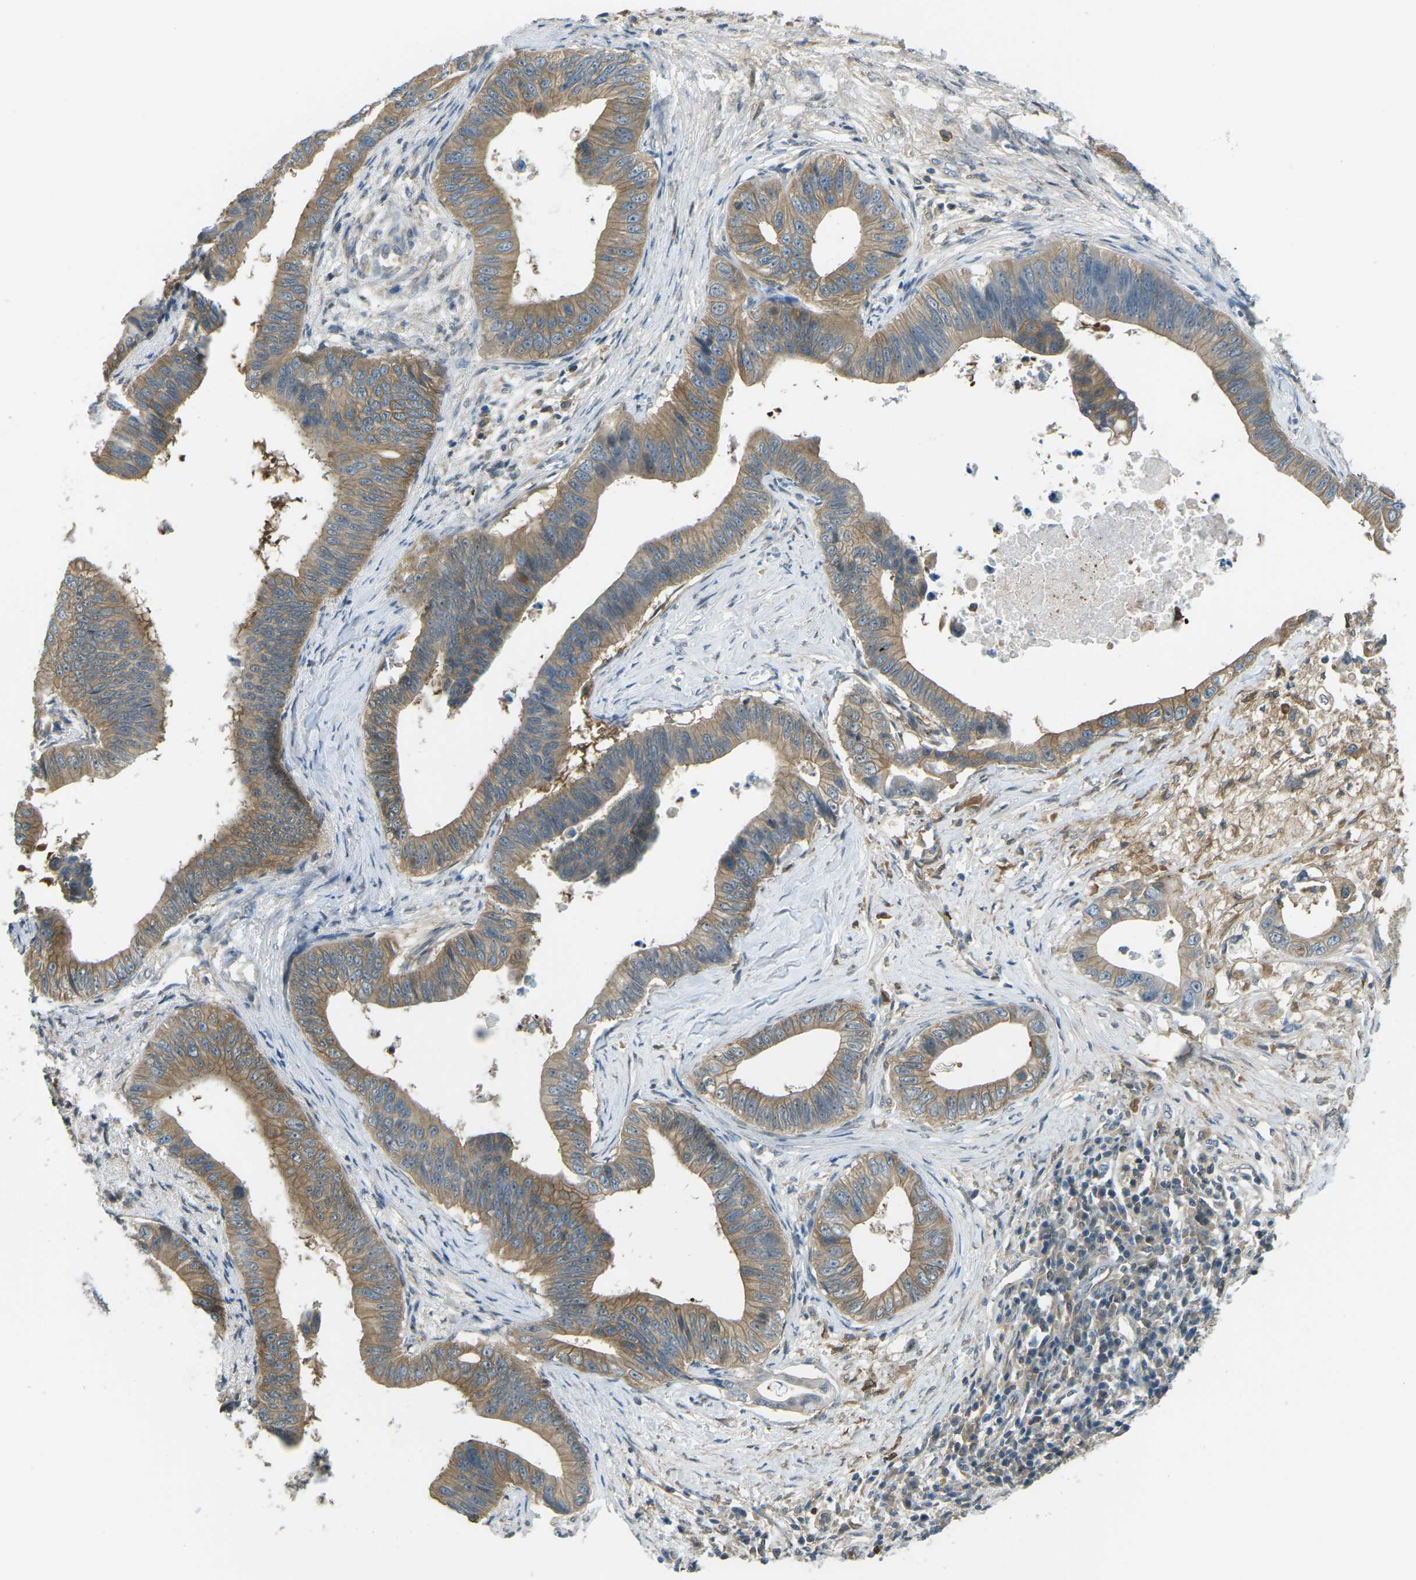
{"staining": {"intensity": "moderate", "quantity": ">75%", "location": "cytoplasmic/membranous"}, "tissue": "pancreatic cancer", "cell_type": "Tumor cells", "image_type": "cancer", "snomed": [{"axis": "morphology", "description": "Adenocarcinoma, NOS"}, {"axis": "topography", "description": "Pancreas"}], "caption": "Pancreatic cancer (adenocarcinoma) was stained to show a protein in brown. There is medium levels of moderate cytoplasmic/membranous staining in approximately >75% of tumor cells. (Brightfield microscopy of DAB IHC at high magnification).", "gene": "PIEZO2", "patient": {"sex": "male", "age": 77}}